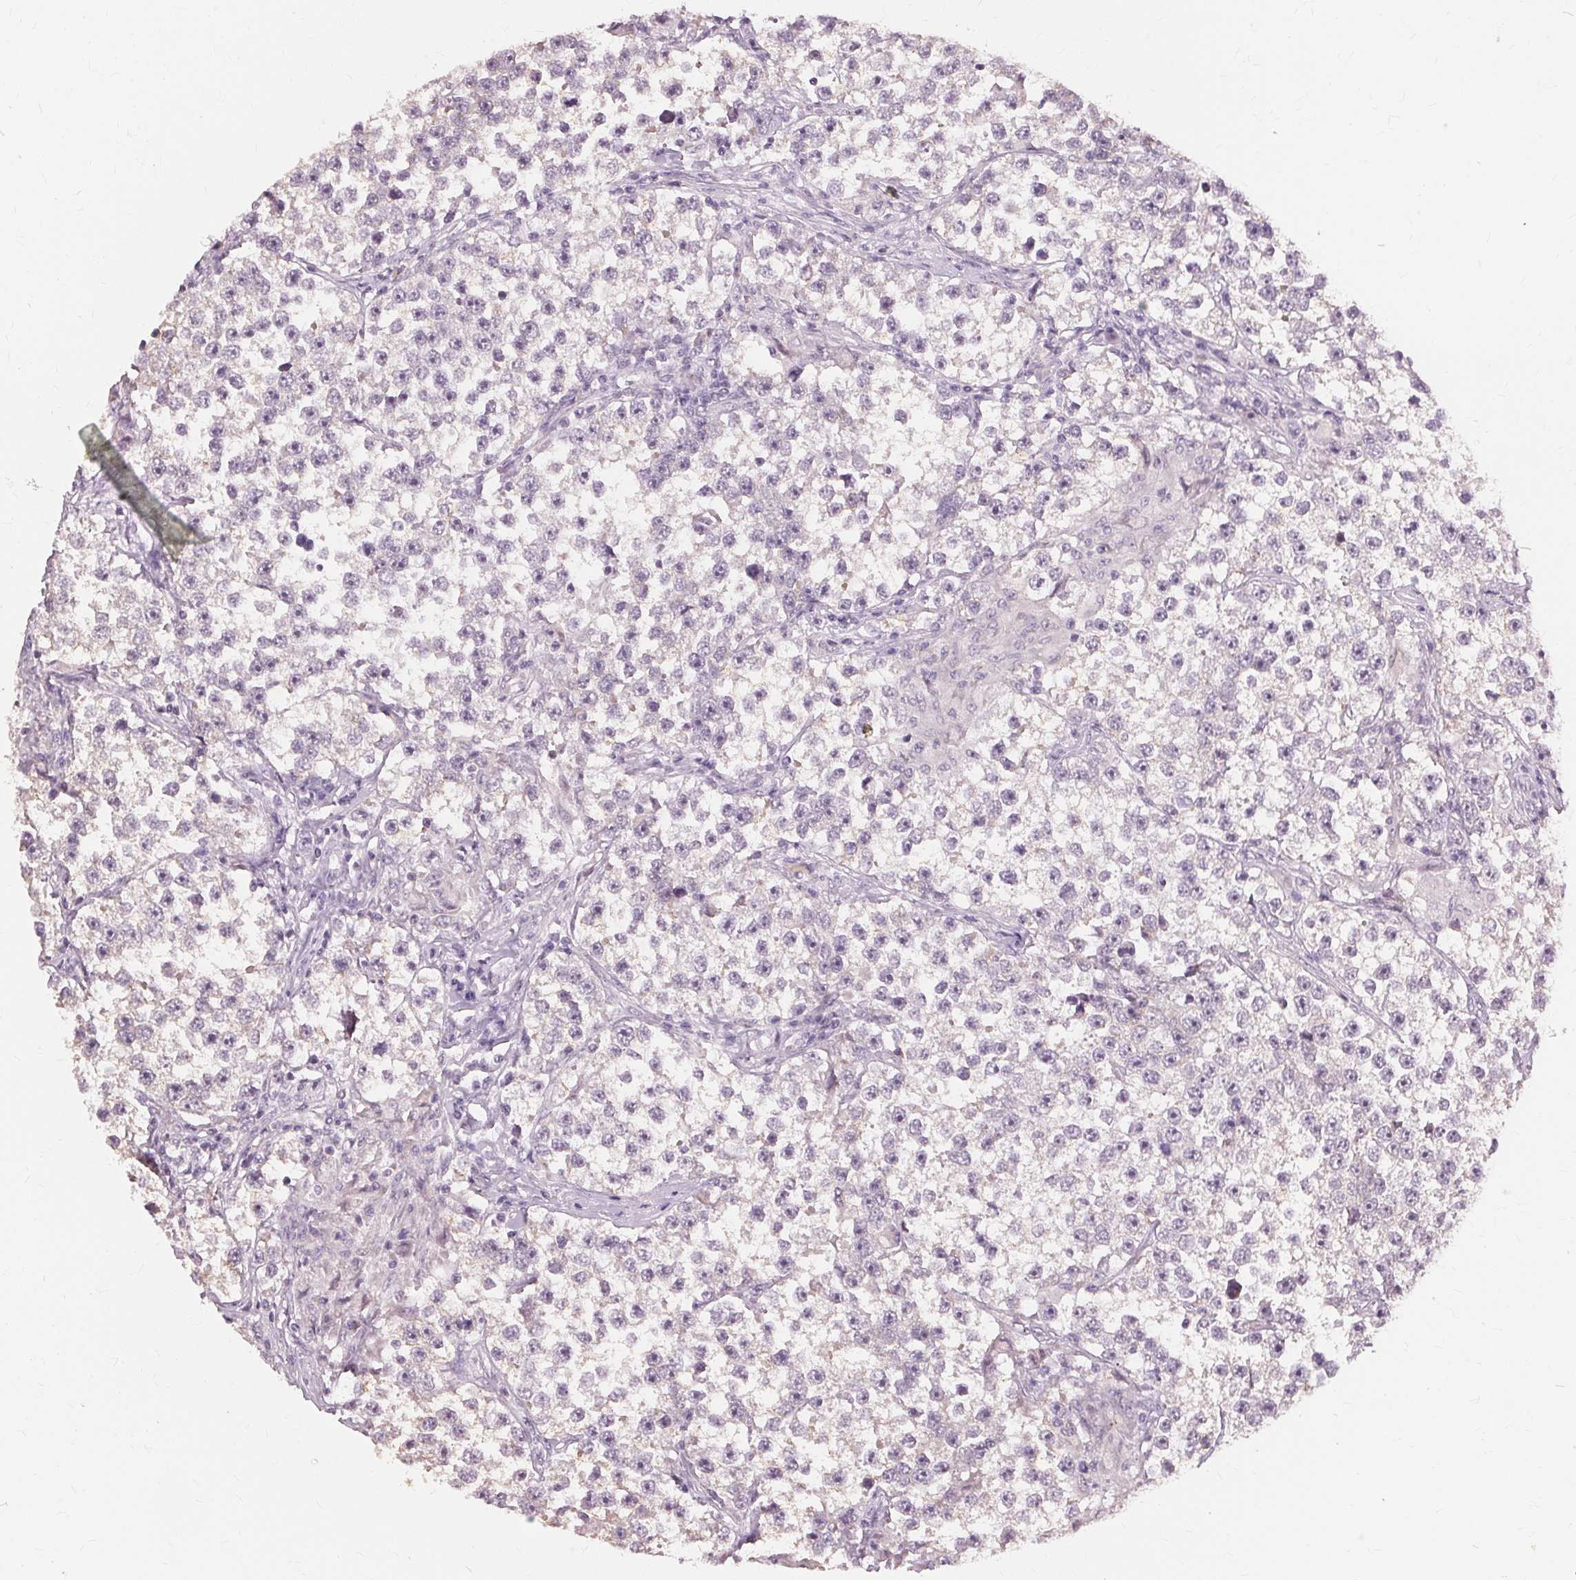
{"staining": {"intensity": "negative", "quantity": "none", "location": "none"}, "tissue": "testis cancer", "cell_type": "Tumor cells", "image_type": "cancer", "snomed": [{"axis": "morphology", "description": "Seminoma, NOS"}, {"axis": "topography", "description": "Testis"}], "caption": "Testis seminoma stained for a protein using IHC demonstrates no positivity tumor cells.", "gene": "SIGLEC6", "patient": {"sex": "male", "age": 46}}